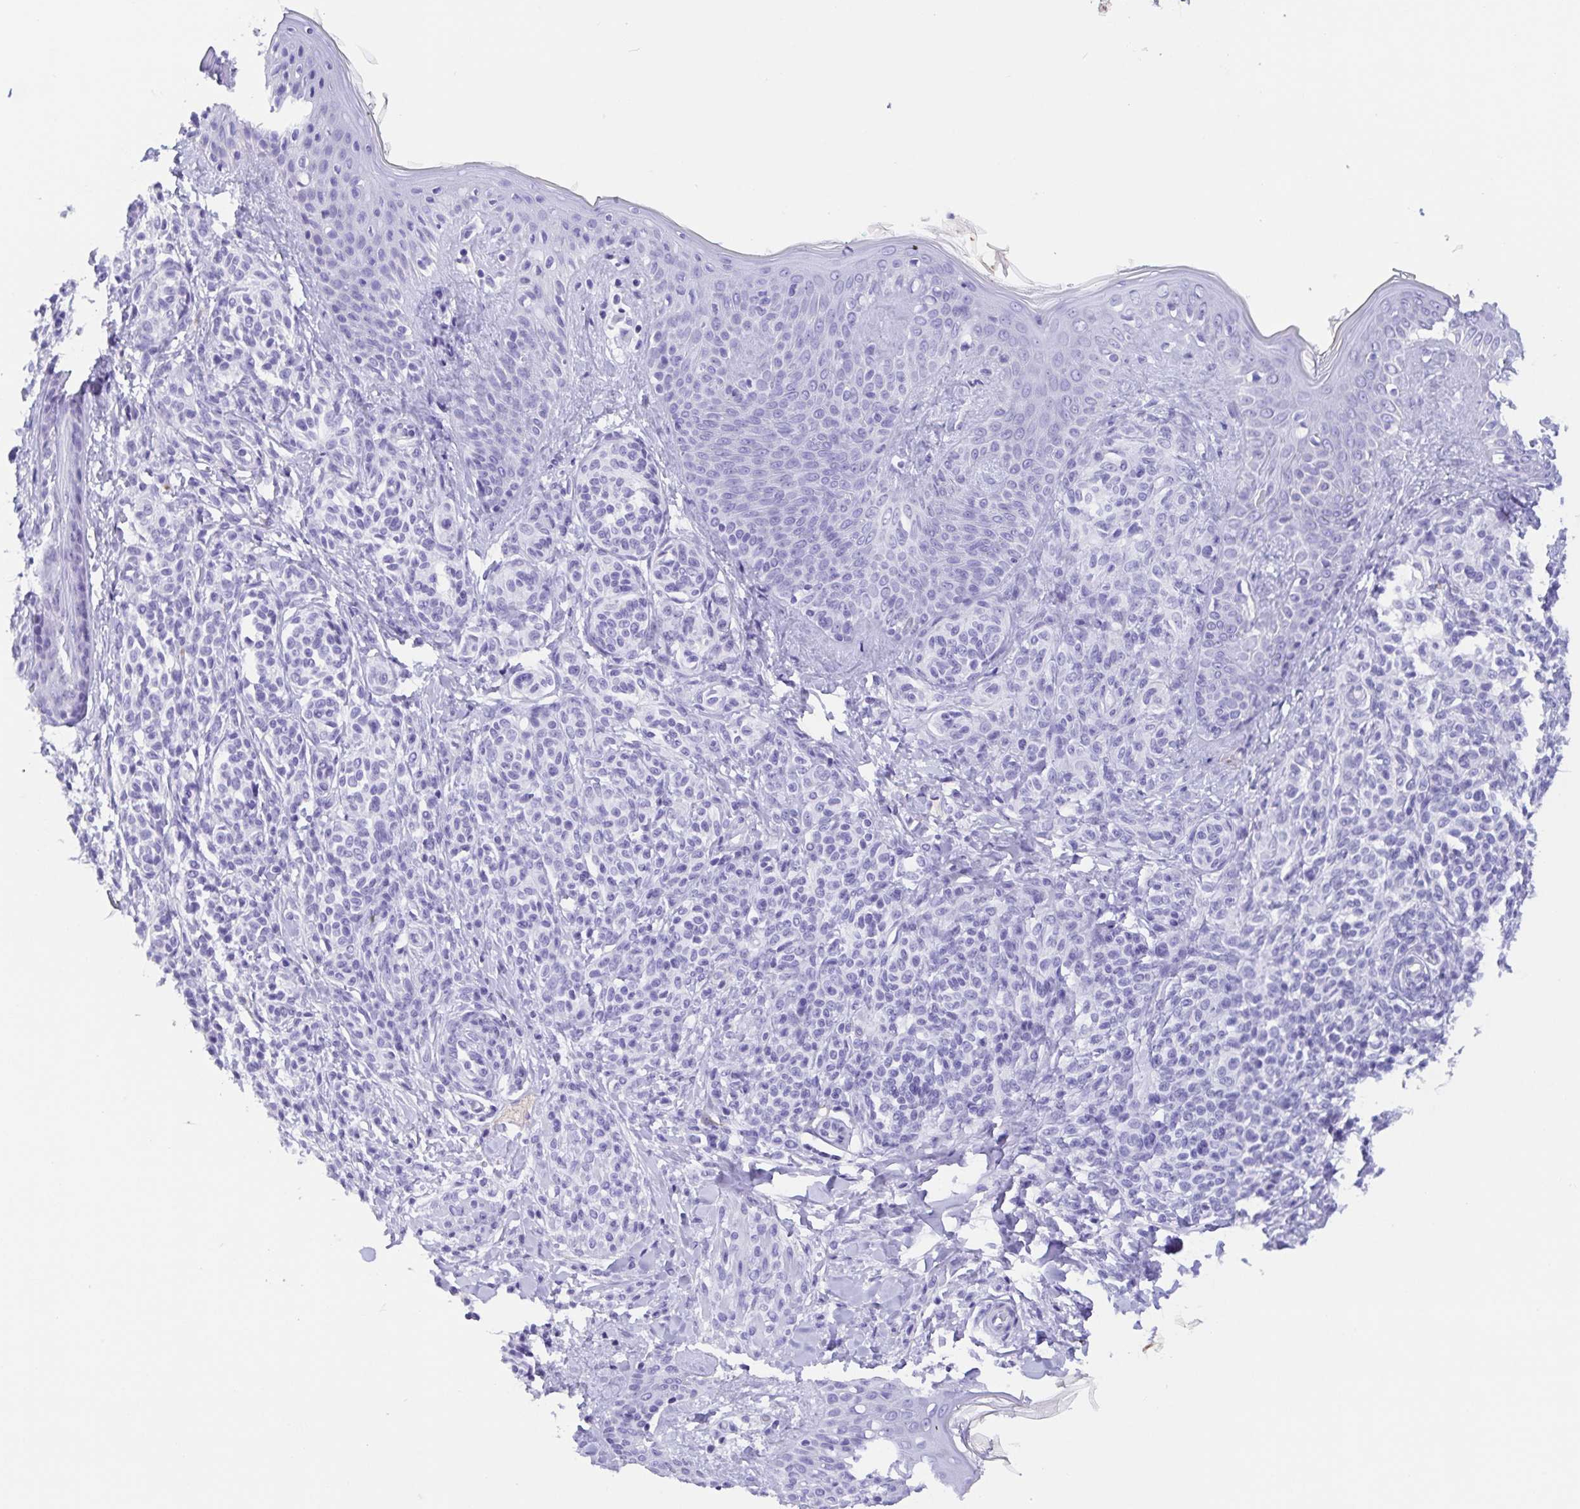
{"staining": {"intensity": "negative", "quantity": "none", "location": "none"}, "tissue": "skin", "cell_type": "Fibroblasts", "image_type": "normal", "snomed": [{"axis": "morphology", "description": "Normal tissue, NOS"}, {"axis": "topography", "description": "Skin"}], "caption": "Immunohistochemical staining of normal human skin shows no significant staining in fibroblasts. (DAB immunohistochemistry (IHC) with hematoxylin counter stain).", "gene": "GKN1", "patient": {"sex": "male", "age": 16}}